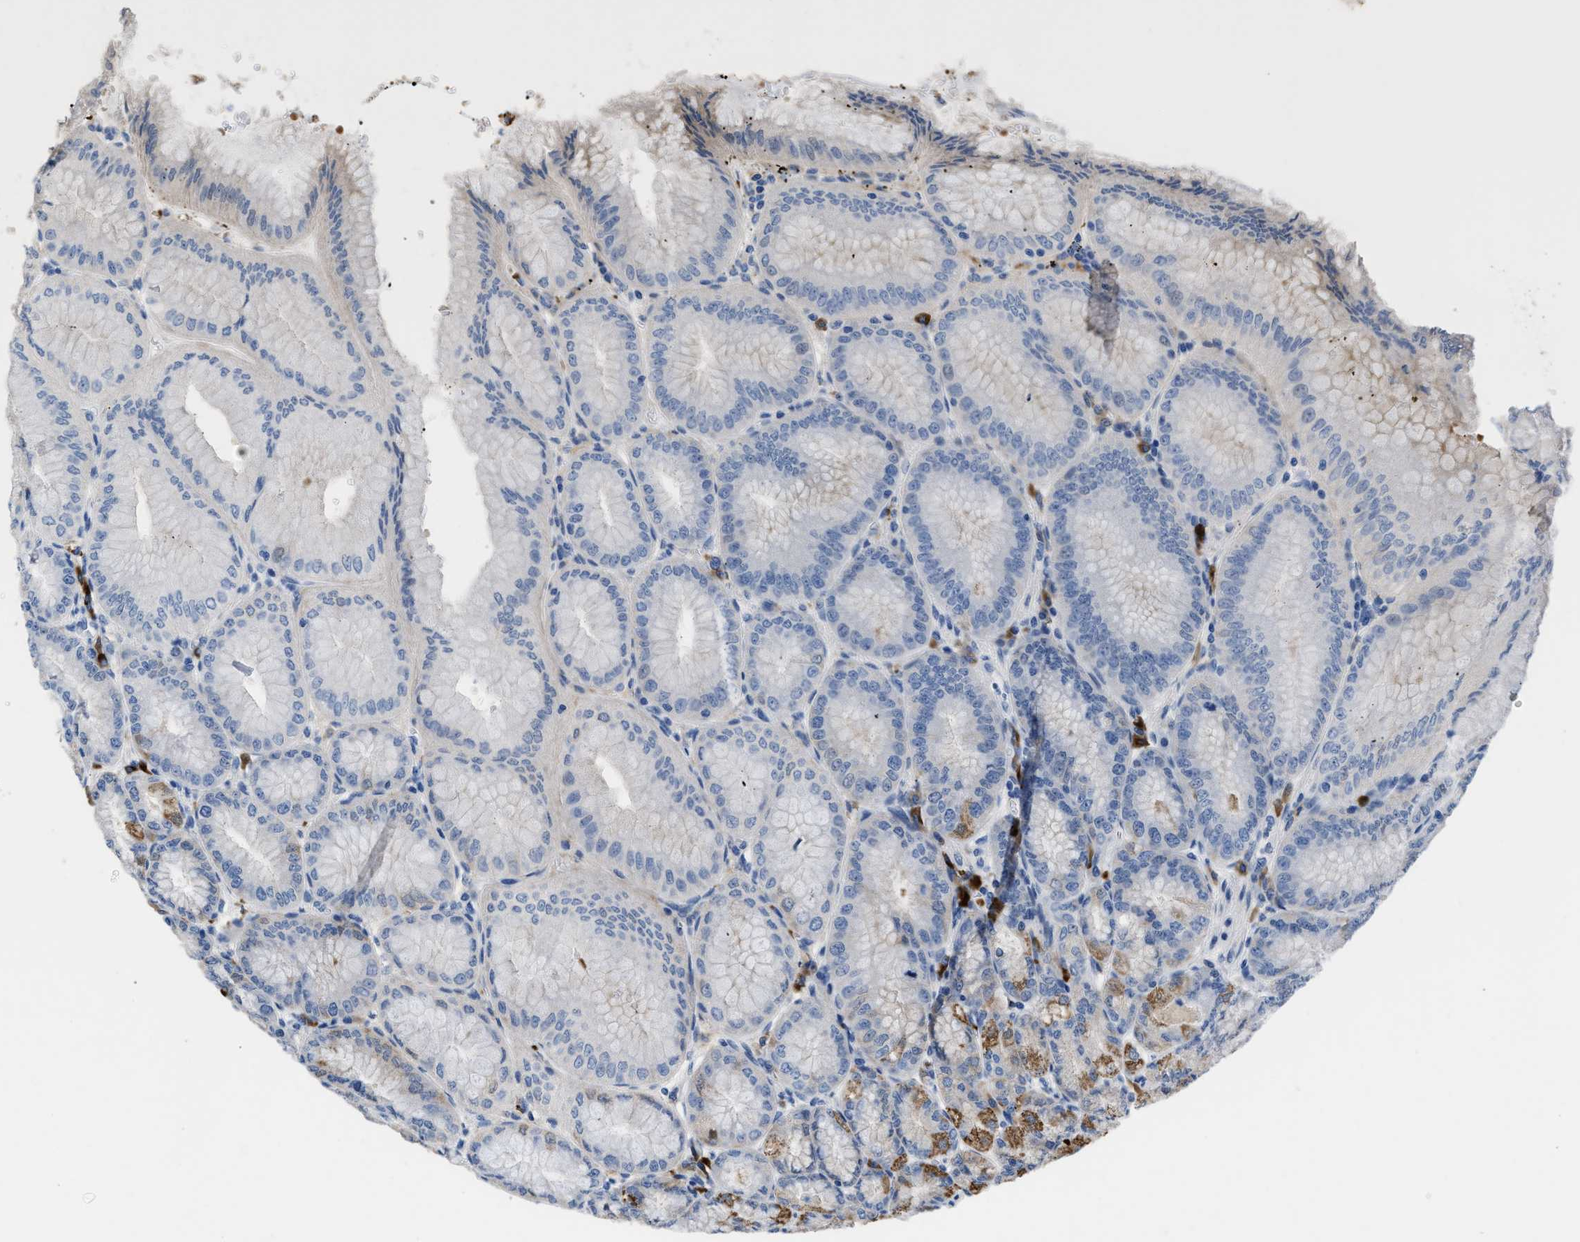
{"staining": {"intensity": "moderate", "quantity": "<25%", "location": "cytoplasmic/membranous"}, "tissue": "stomach", "cell_type": "Glandular cells", "image_type": "normal", "snomed": [{"axis": "morphology", "description": "Normal tissue, NOS"}, {"axis": "topography", "description": "Stomach, lower"}], "caption": "Stomach stained for a protein exhibits moderate cytoplasmic/membranous positivity in glandular cells. (brown staining indicates protein expression, while blue staining denotes nuclei).", "gene": "FGF18", "patient": {"sex": "male", "age": 71}}